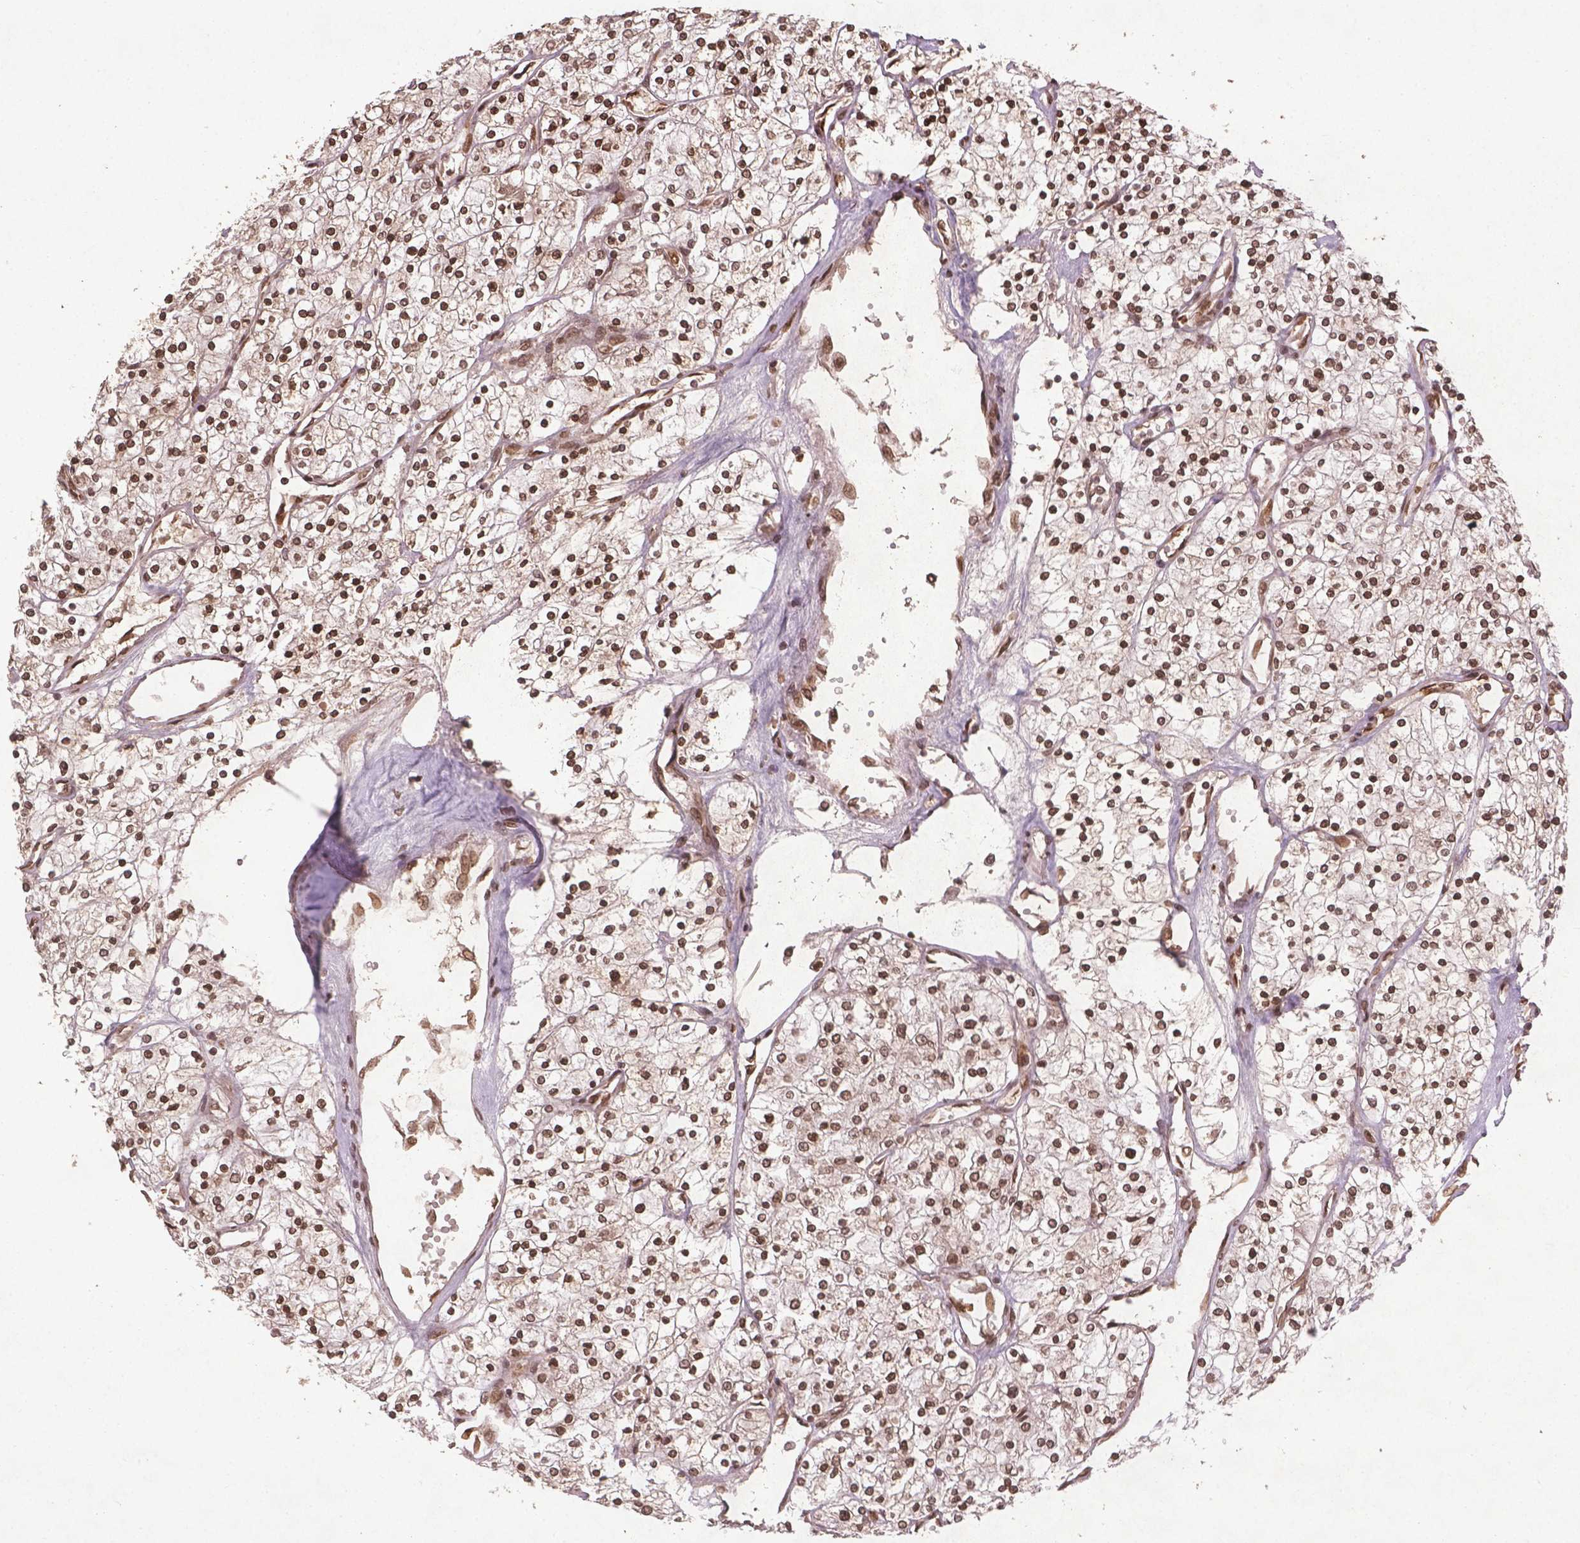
{"staining": {"intensity": "strong", "quantity": ">75%", "location": "nuclear"}, "tissue": "renal cancer", "cell_type": "Tumor cells", "image_type": "cancer", "snomed": [{"axis": "morphology", "description": "Adenocarcinoma, NOS"}, {"axis": "topography", "description": "Kidney"}], "caption": "A photomicrograph of renal cancer (adenocarcinoma) stained for a protein reveals strong nuclear brown staining in tumor cells.", "gene": "BANF1", "patient": {"sex": "male", "age": 80}}